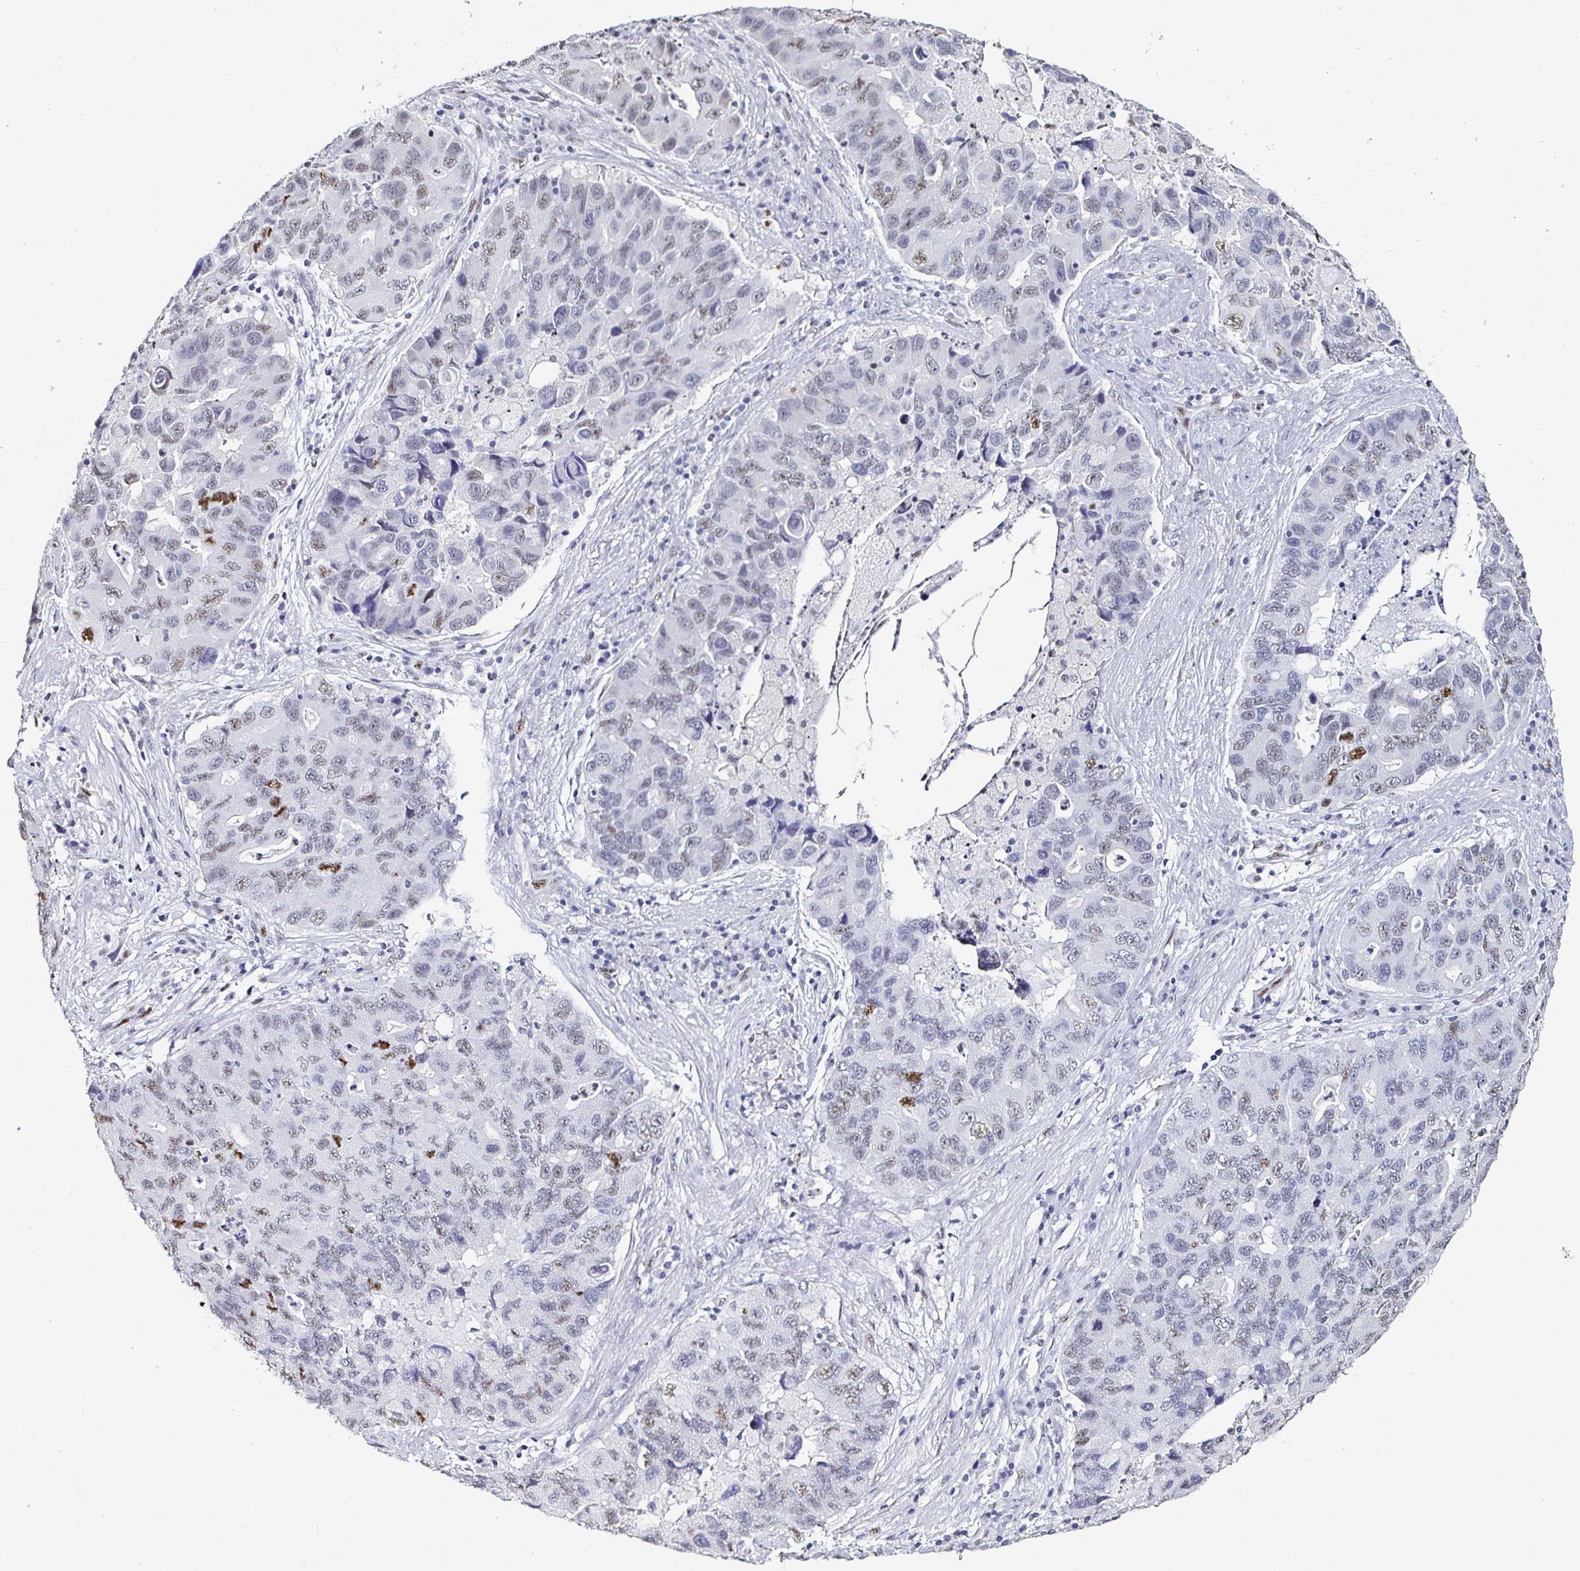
{"staining": {"intensity": "weak", "quantity": "<25%", "location": "nuclear"}, "tissue": "lung cancer", "cell_type": "Tumor cells", "image_type": "cancer", "snomed": [{"axis": "morphology", "description": "Adenocarcinoma, NOS"}, {"axis": "morphology", "description": "Adenocarcinoma, metastatic, NOS"}, {"axis": "topography", "description": "Lymph node"}, {"axis": "topography", "description": "Lung"}], "caption": "Tumor cells show no significant protein staining in lung cancer. Brightfield microscopy of immunohistochemistry (IHC) stained with DAB (brown) and hematoxylin (blue), captured at high magnification.", "gene": "DDX39B", "patient": {"sex": "female", "age": 54}}